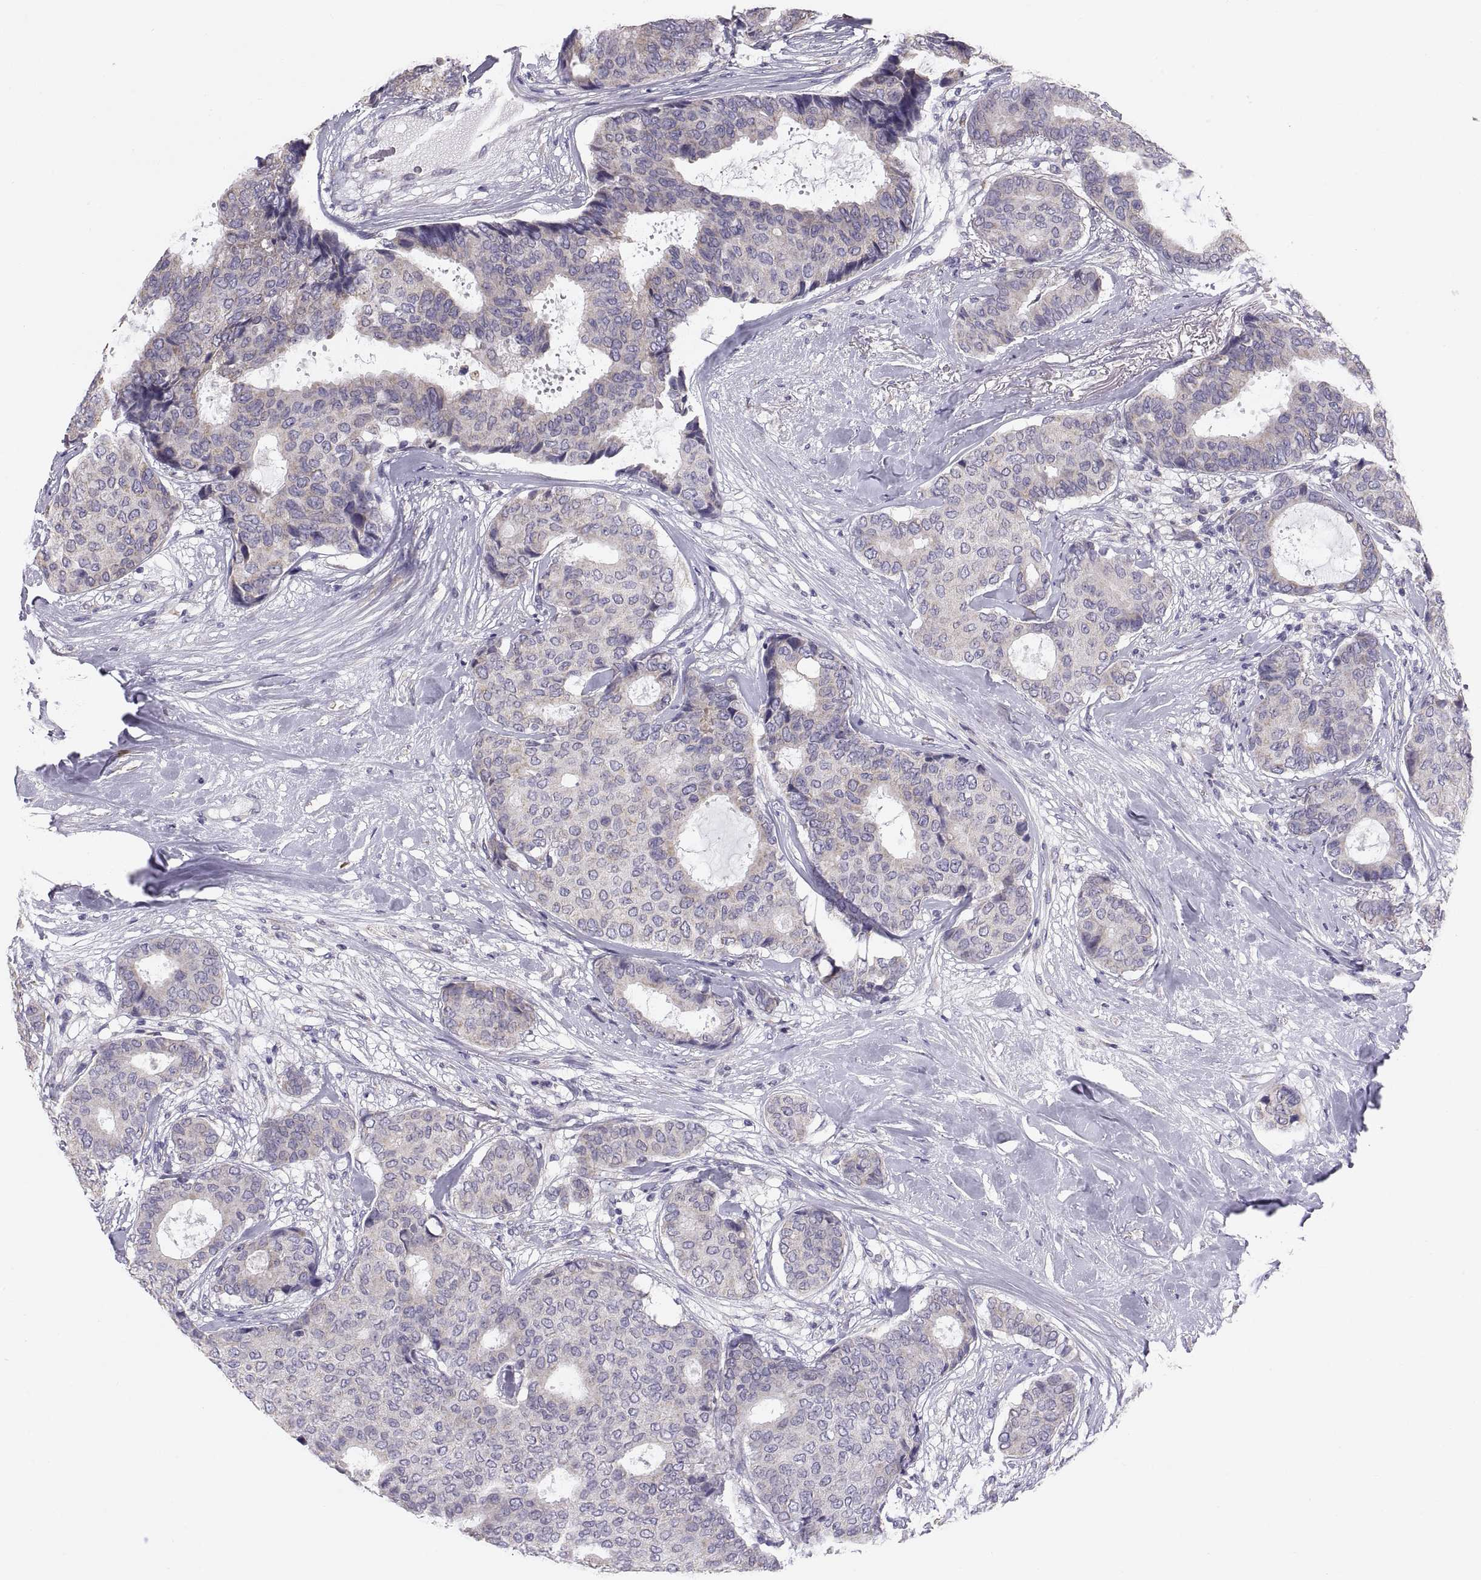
{"staining": {"intensity": "negative", "quantity": "none", "location": "none"}, "tissue": "breast cancer", "cell_type": "Tumor cells", "image_type": "cancer", "snomed": [{"axis": "morphology", "description": "Duct carcinoma"}, {"axis": "topography", "description": "Breast"}], "caption": "There is no significant staining in tumor cells of breast cancer.", "gene": "TNNC1", "patient": {"sex": "female", "age": 75}}